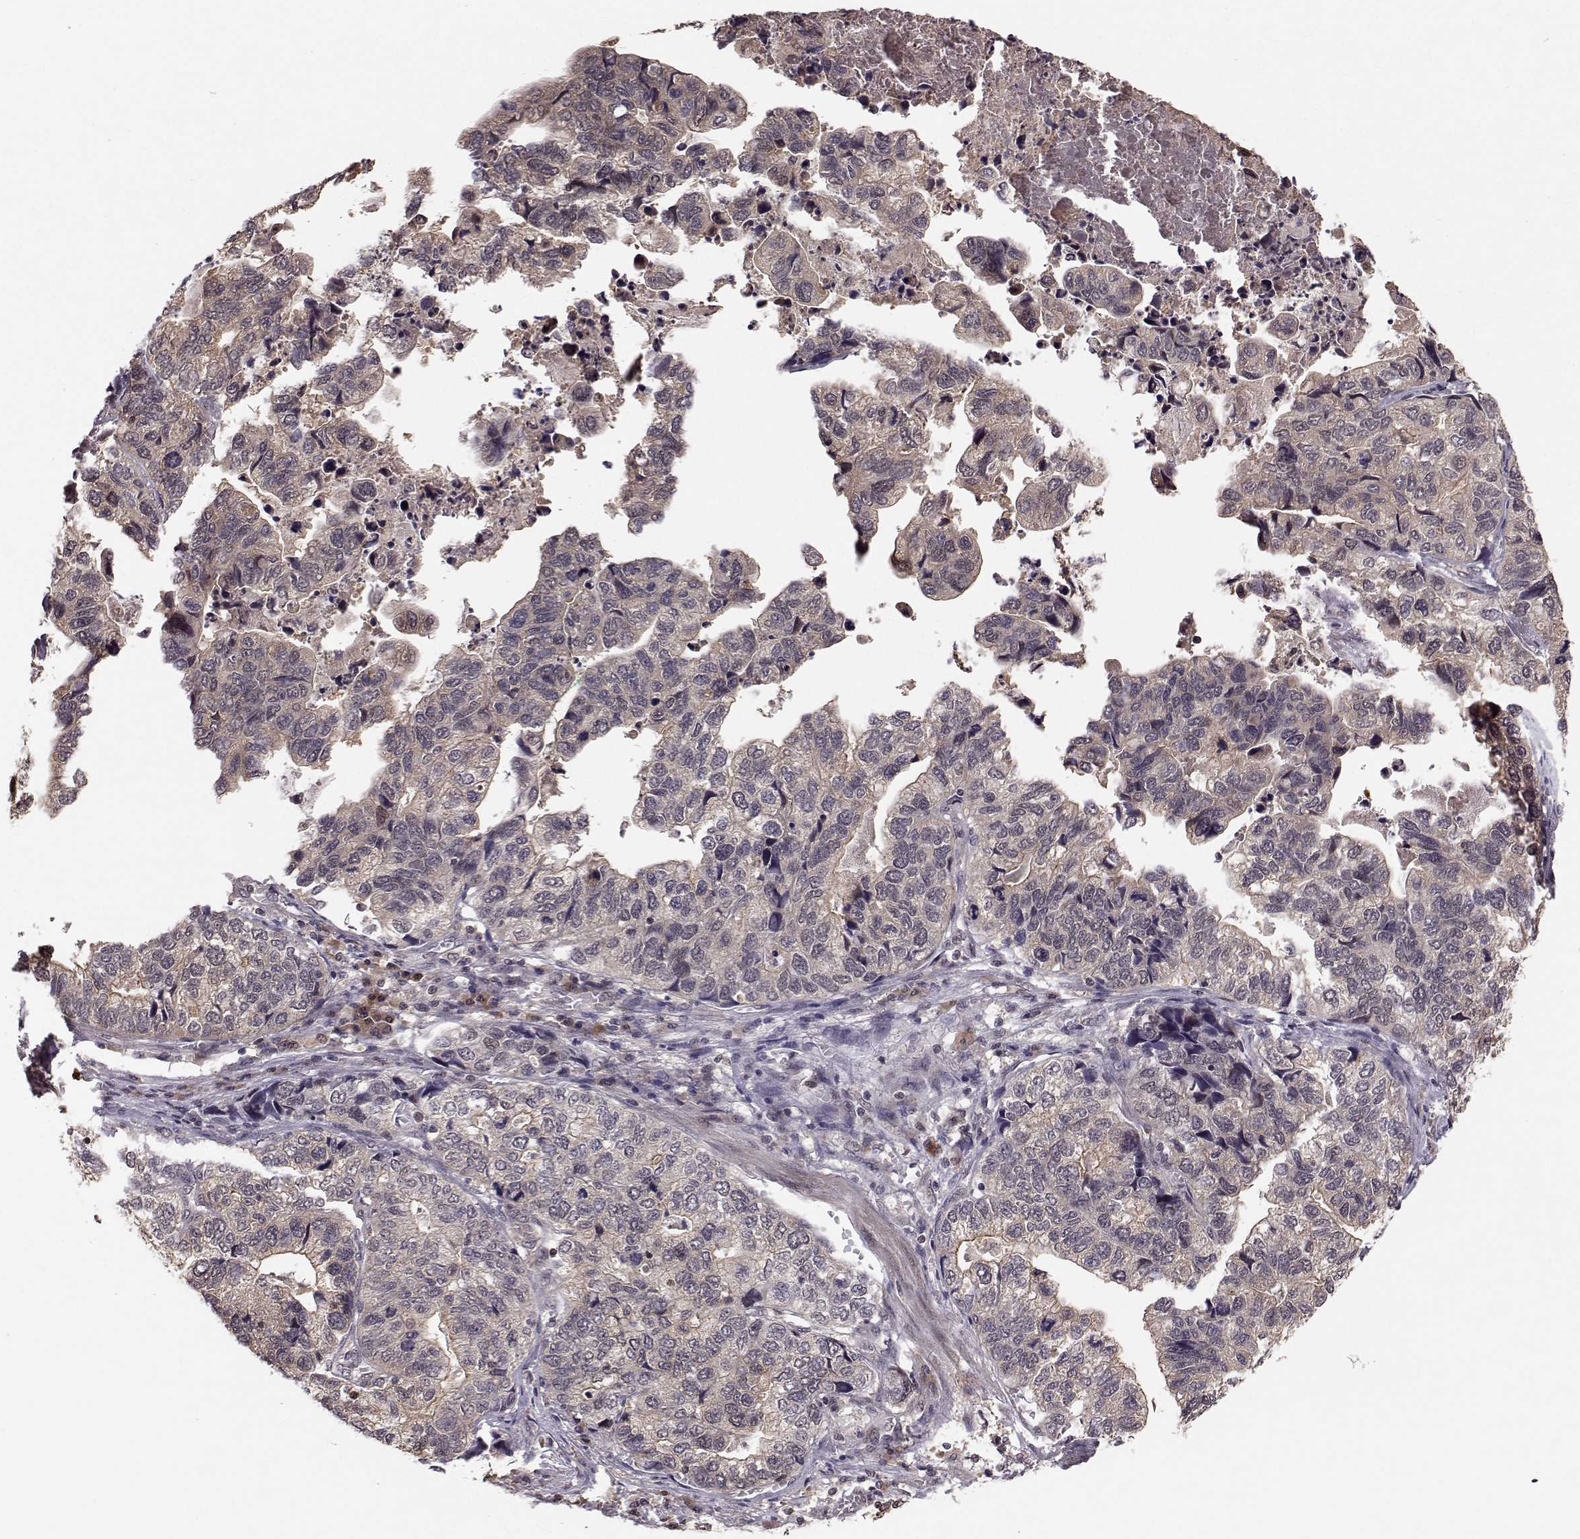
{"staining": {"intensity": "weak", "quantity": "25%-75%", "location": "cytoplasmic/membranous"}, "tissue": "stomach cancer", "cell_type": "Tumor cells", "image_type": "cancer", "snomed": [{"axis": "morphology", "description": "Adenocarcinoma, NOS"}, {"axis": "topography", "description": "Stomach, upper"}], "caption": "Tumor cells reveal low levels of weak cytoplasmic/membranous positivity in approximately 25%-75% of cells in human stomach adenocarcinoma. (DAB (3,3'-diaminobenzidine) = brown stain, brightfield microscopy at high magnification).", "gene": "PLEKHG3", "patient": {"sex": "female", "age": 67}}